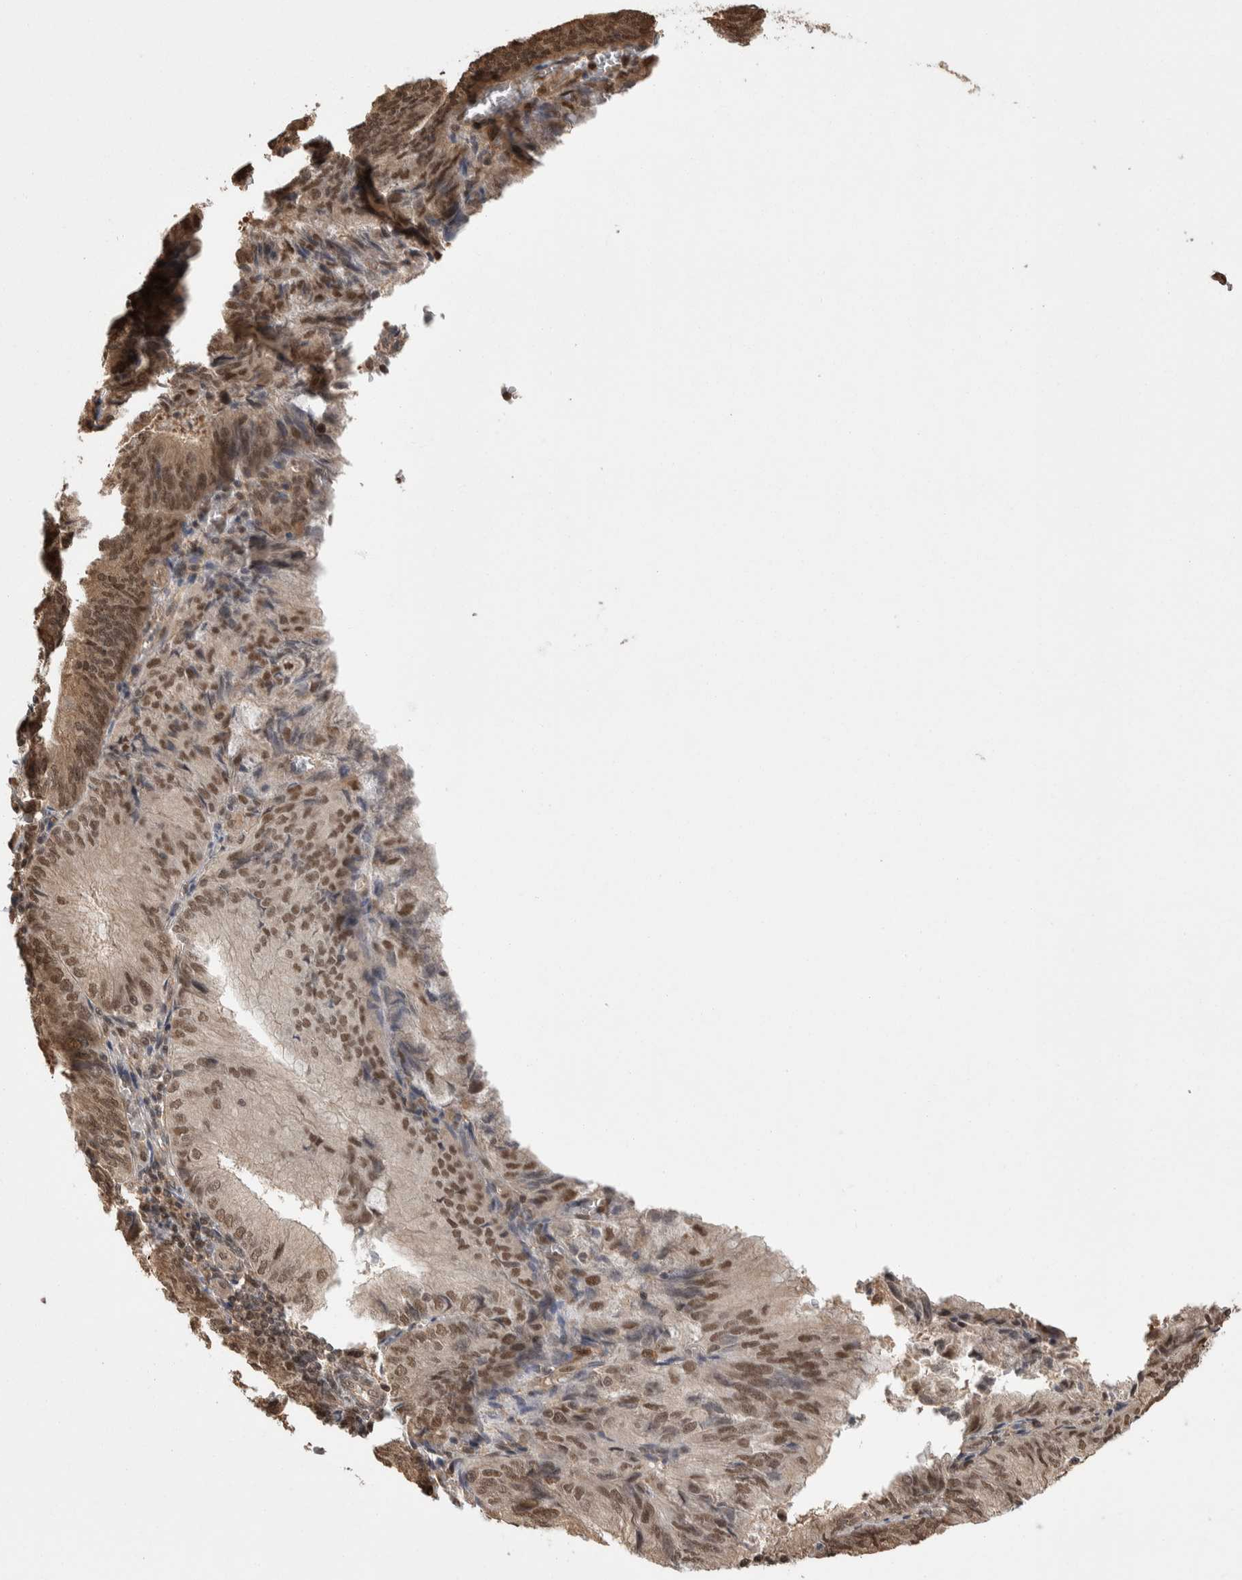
{"staining": {"intensity": "moderate", "quantity": ">75%", "location": "cytoplasmic/membranous,nuclear"}, "tissue": "endometrial cancer", "cell_type": "Tumor cells", "image_type": "cancer", "snomed": [{"axis": "morphology", "description": "Adenocarcinoma, NOS"}, {"axis": "topography", "description": "Endometrium"}], "caption": "This image reveals endometrial cancer stained with immunohistochemistry to label a protein in brown. The cytoplasmic/membranous and nuclear of tumor cells show moderate positivity for the protein. Nuclei are counter-stained blue.", "gene": "ZNF592", "patient": {"sex": "female", "age": 81}}